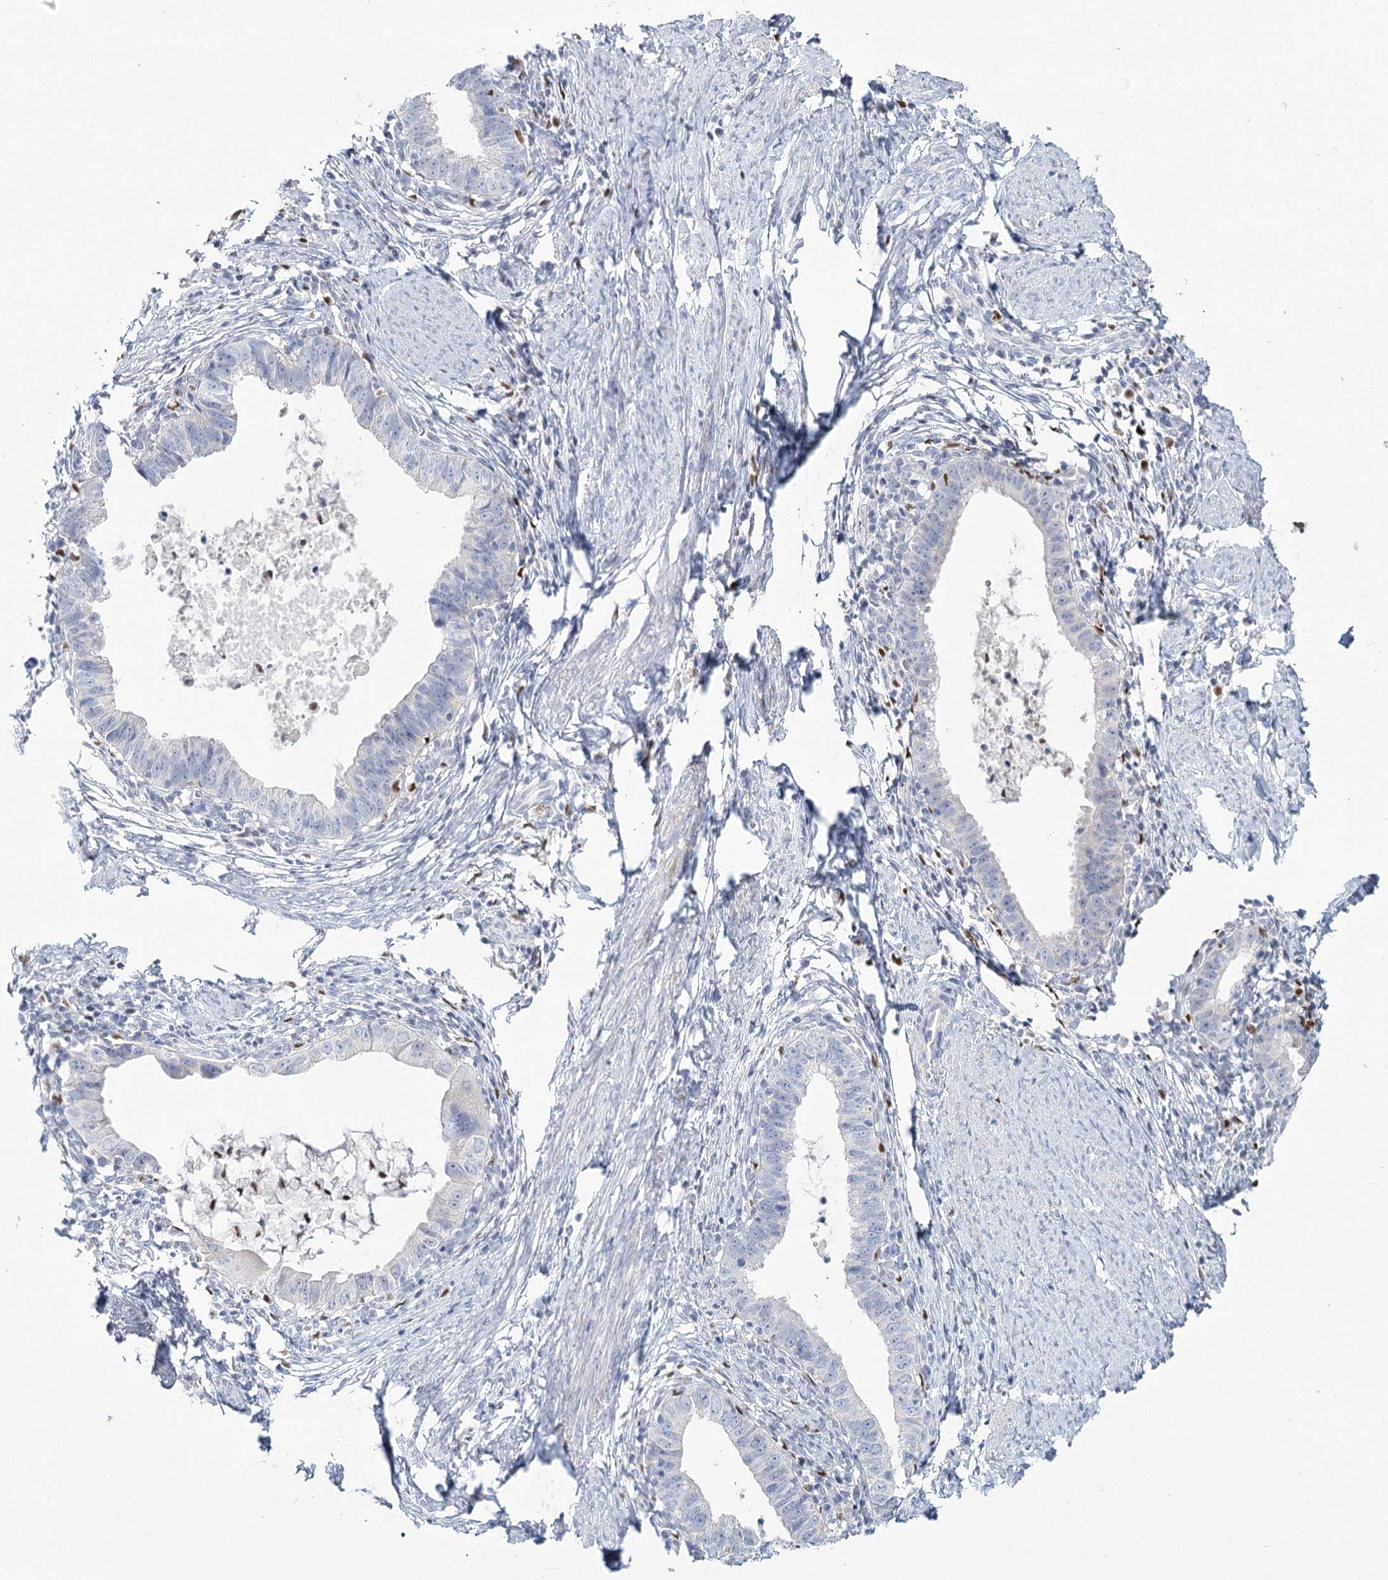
{"staining": {"intensity": "negative", "quantity": "none", "location": "none"}, "tissue": "cervical cancer", "cell_type": "Tumor cells", "image_type": "cancer", "snomed": [{"axis": "morphology", "description": "Adenocarcinoma, NOS"}, {"axis": "topography", "description": "Cervix"}], "caption": "An IHC histopathology image of adenocarcinoma (cervical) is shown. There is no staining in tumor cells of adenocarcinoma (cervical). The staining was performed using DAB (3,3'-diaminobenzidine) to visualize the protein expression in brown, while the nuclei were stained in blue with hematoxylin (Magnification: 20x).", "gene": "IGSF3", "patient": {"sex": "female", "age": 36}}